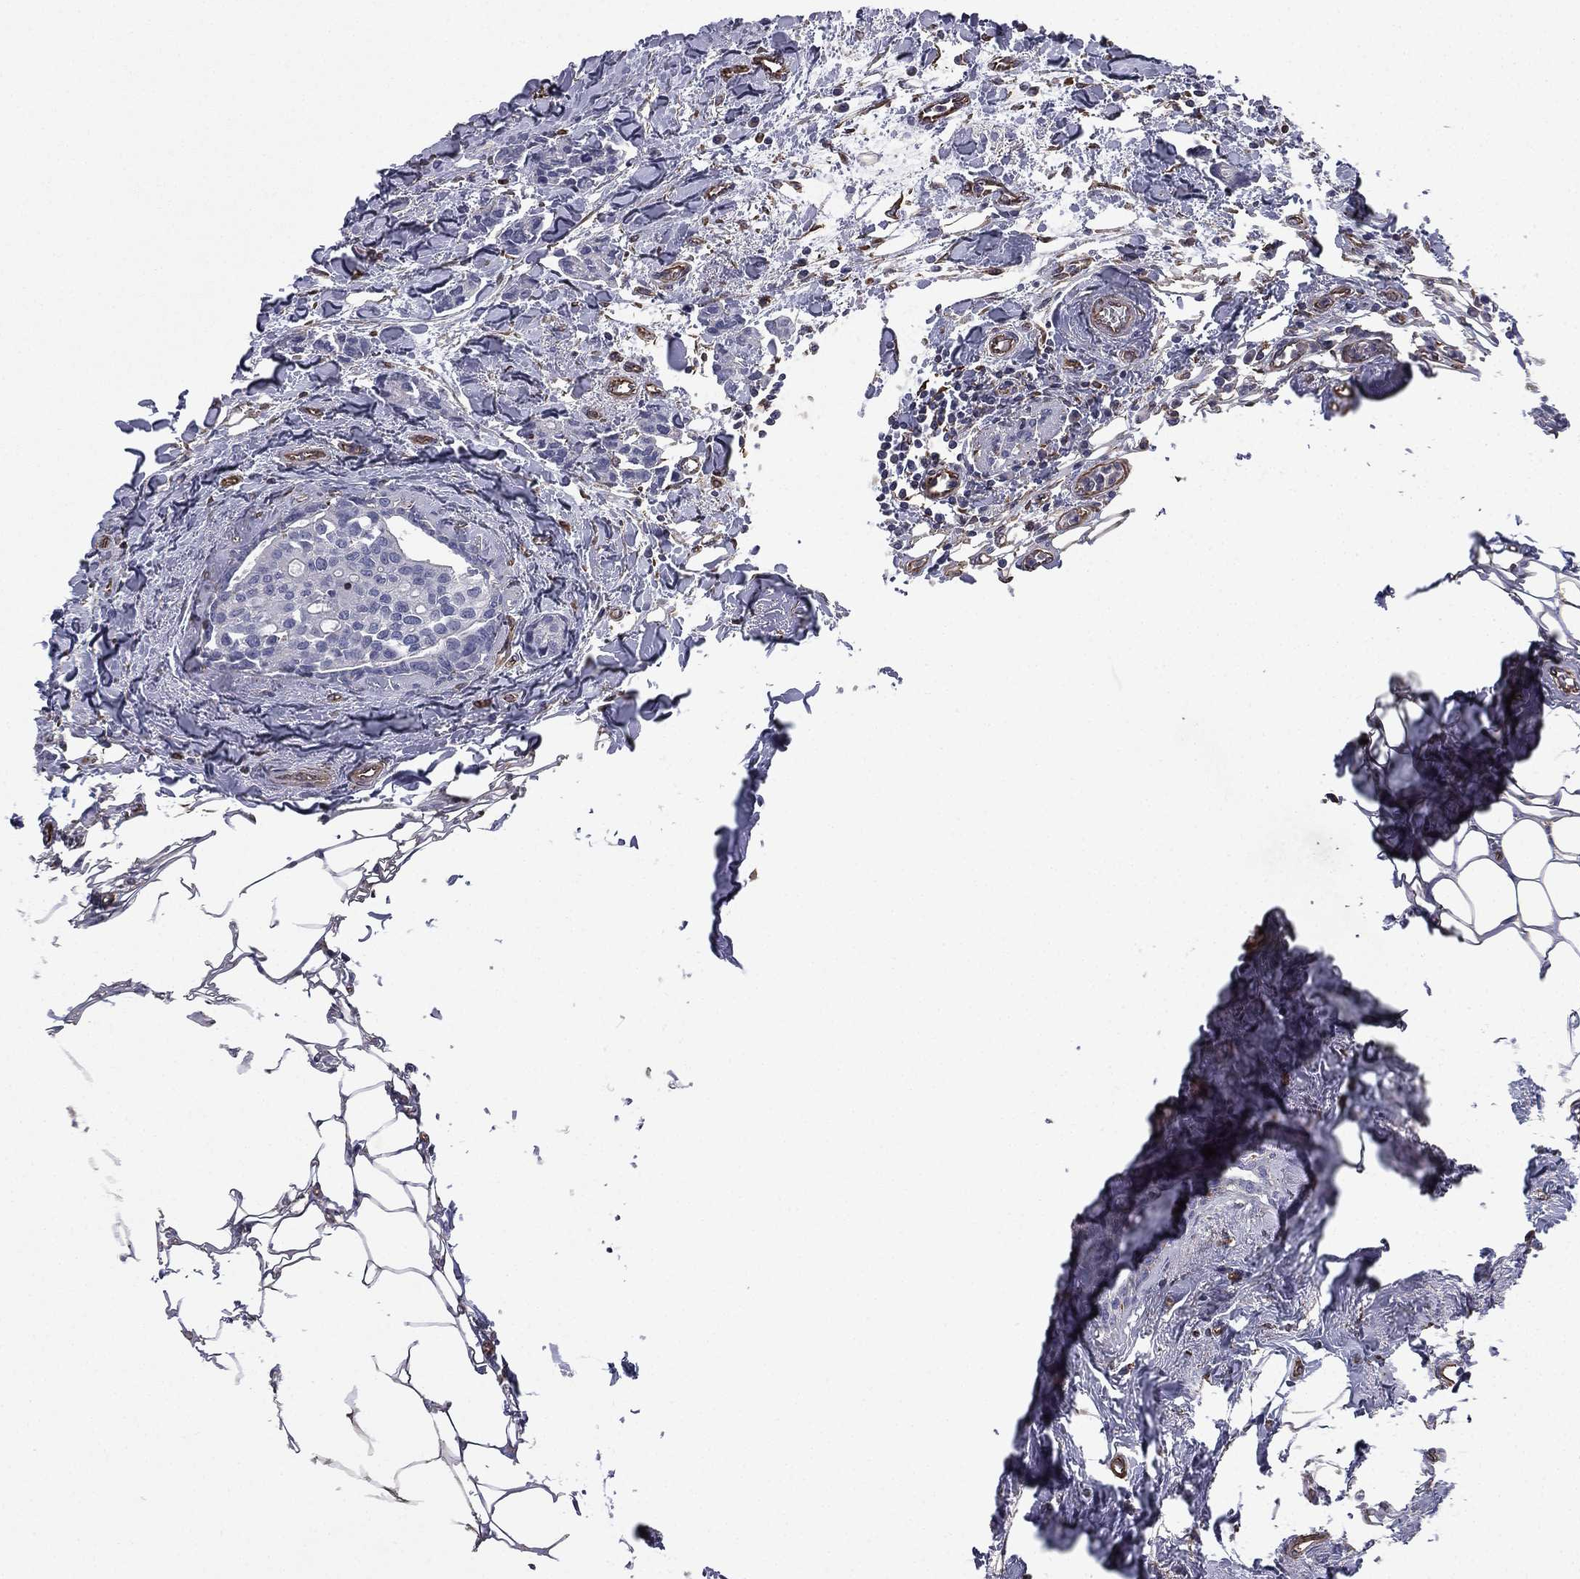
{"staining": {"intensity": "negative", "quantity": "none", "location": "none"}, "tissue": "breast cancer", "cell_type": "Tumor cells", "image_type": "cancer", "snomed": [{"axis": "morphology", "description": "Duct carcinoma"}, {"axis": "topography", "description": "Breast"}], "caption": "High power microscopy photomicrograph of an IHC image of breast intraductal carcinoma, revealing no significant expression in tumor cells.", "gene": "SCUBE1", "patient": {"sex": "female", "age": 83}}